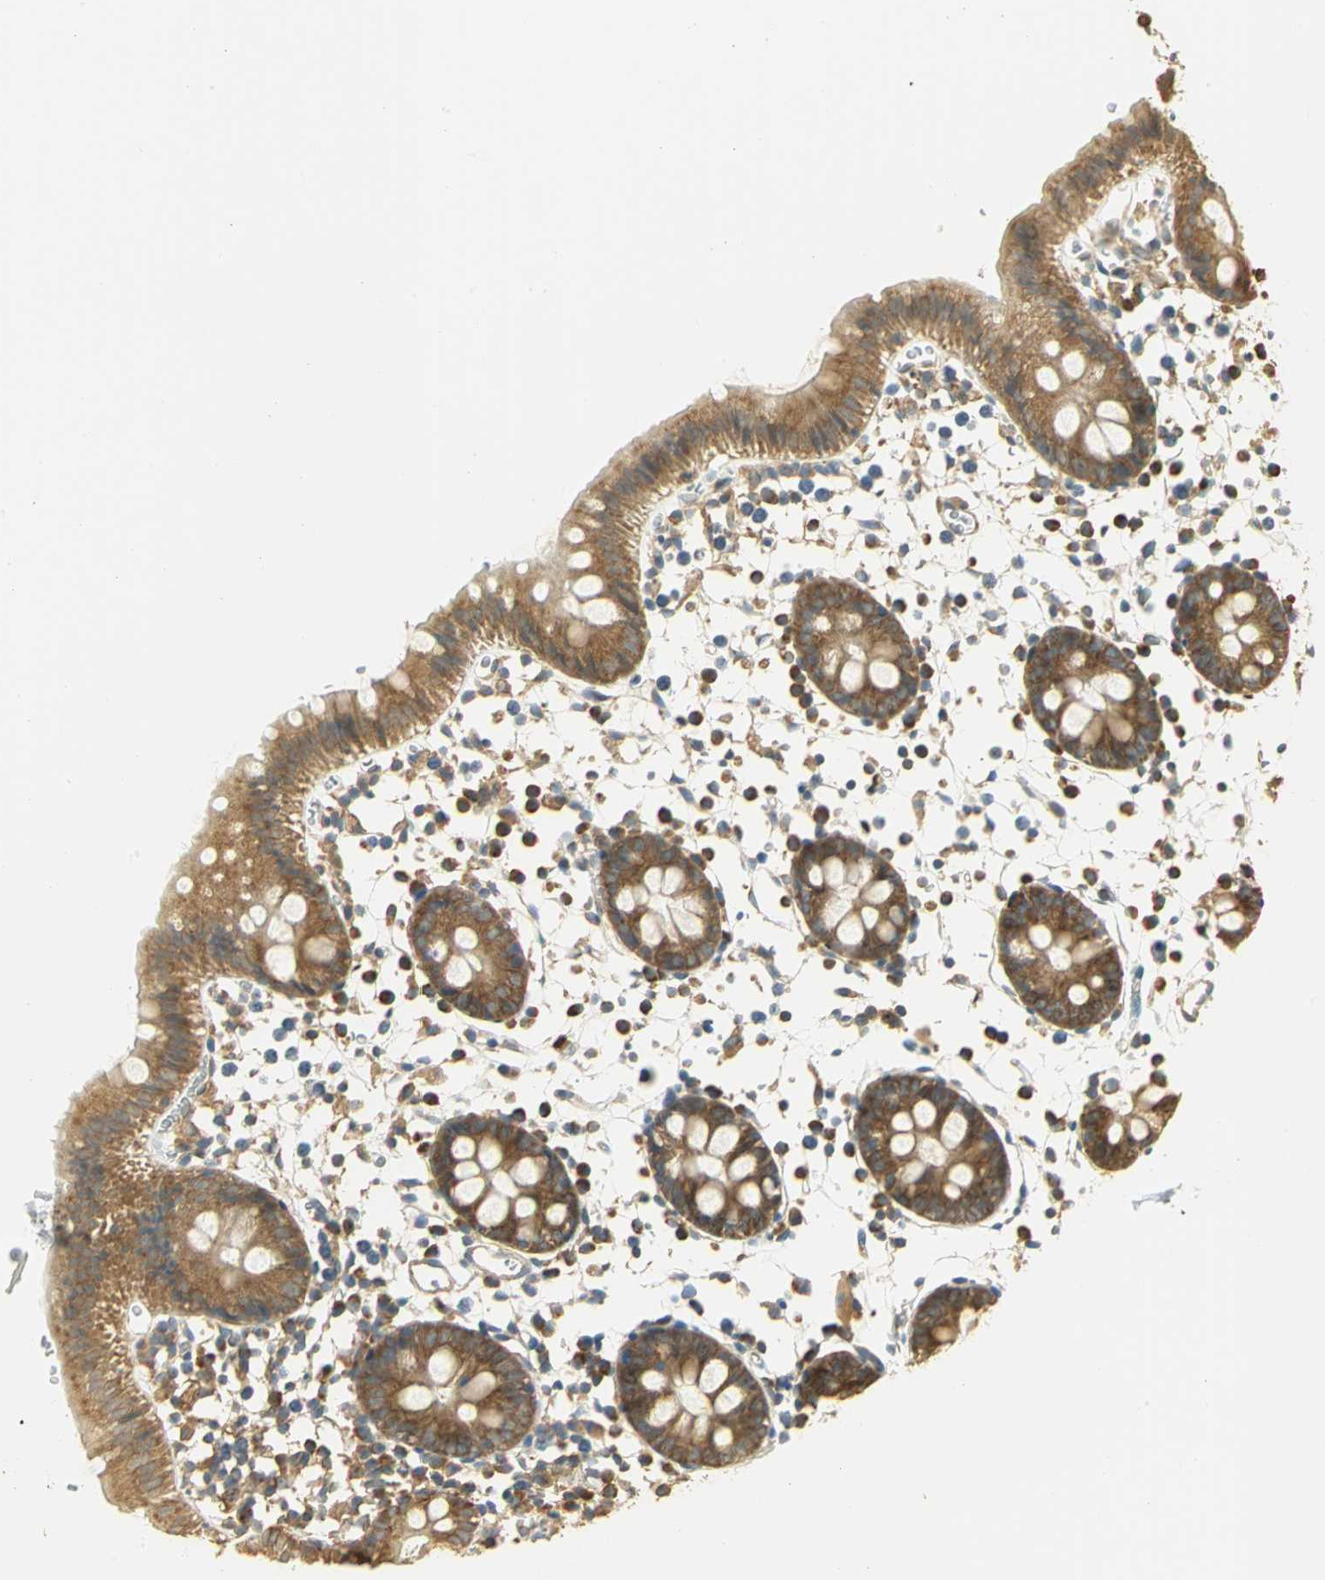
{"staining": {"intensity": "moderate", "quantity": ">75%", "location": "cytoplasmic/membranous"}, "tissue": "colon", "cell_type": "Endothelial cells", "image_type": "normal", "snomed": [{"axis": "morphology", "description": "Normal tissue, NOS"}, {"axis": "topography", "description": "Colon"}], "caption": "Immunohistochemistry (IHC) photomicrograph of unremarkable colon: colon stained using immunohistochemistry (IHC) exhibits medium levels of moderate protein expression localized specifically in the cytoplasmic/membranous of endothelial cells, appearing as a cytoplasmic/membranous brown color.", "gene": "RARS1", "patient": {"sex": "male", "age": 14}}